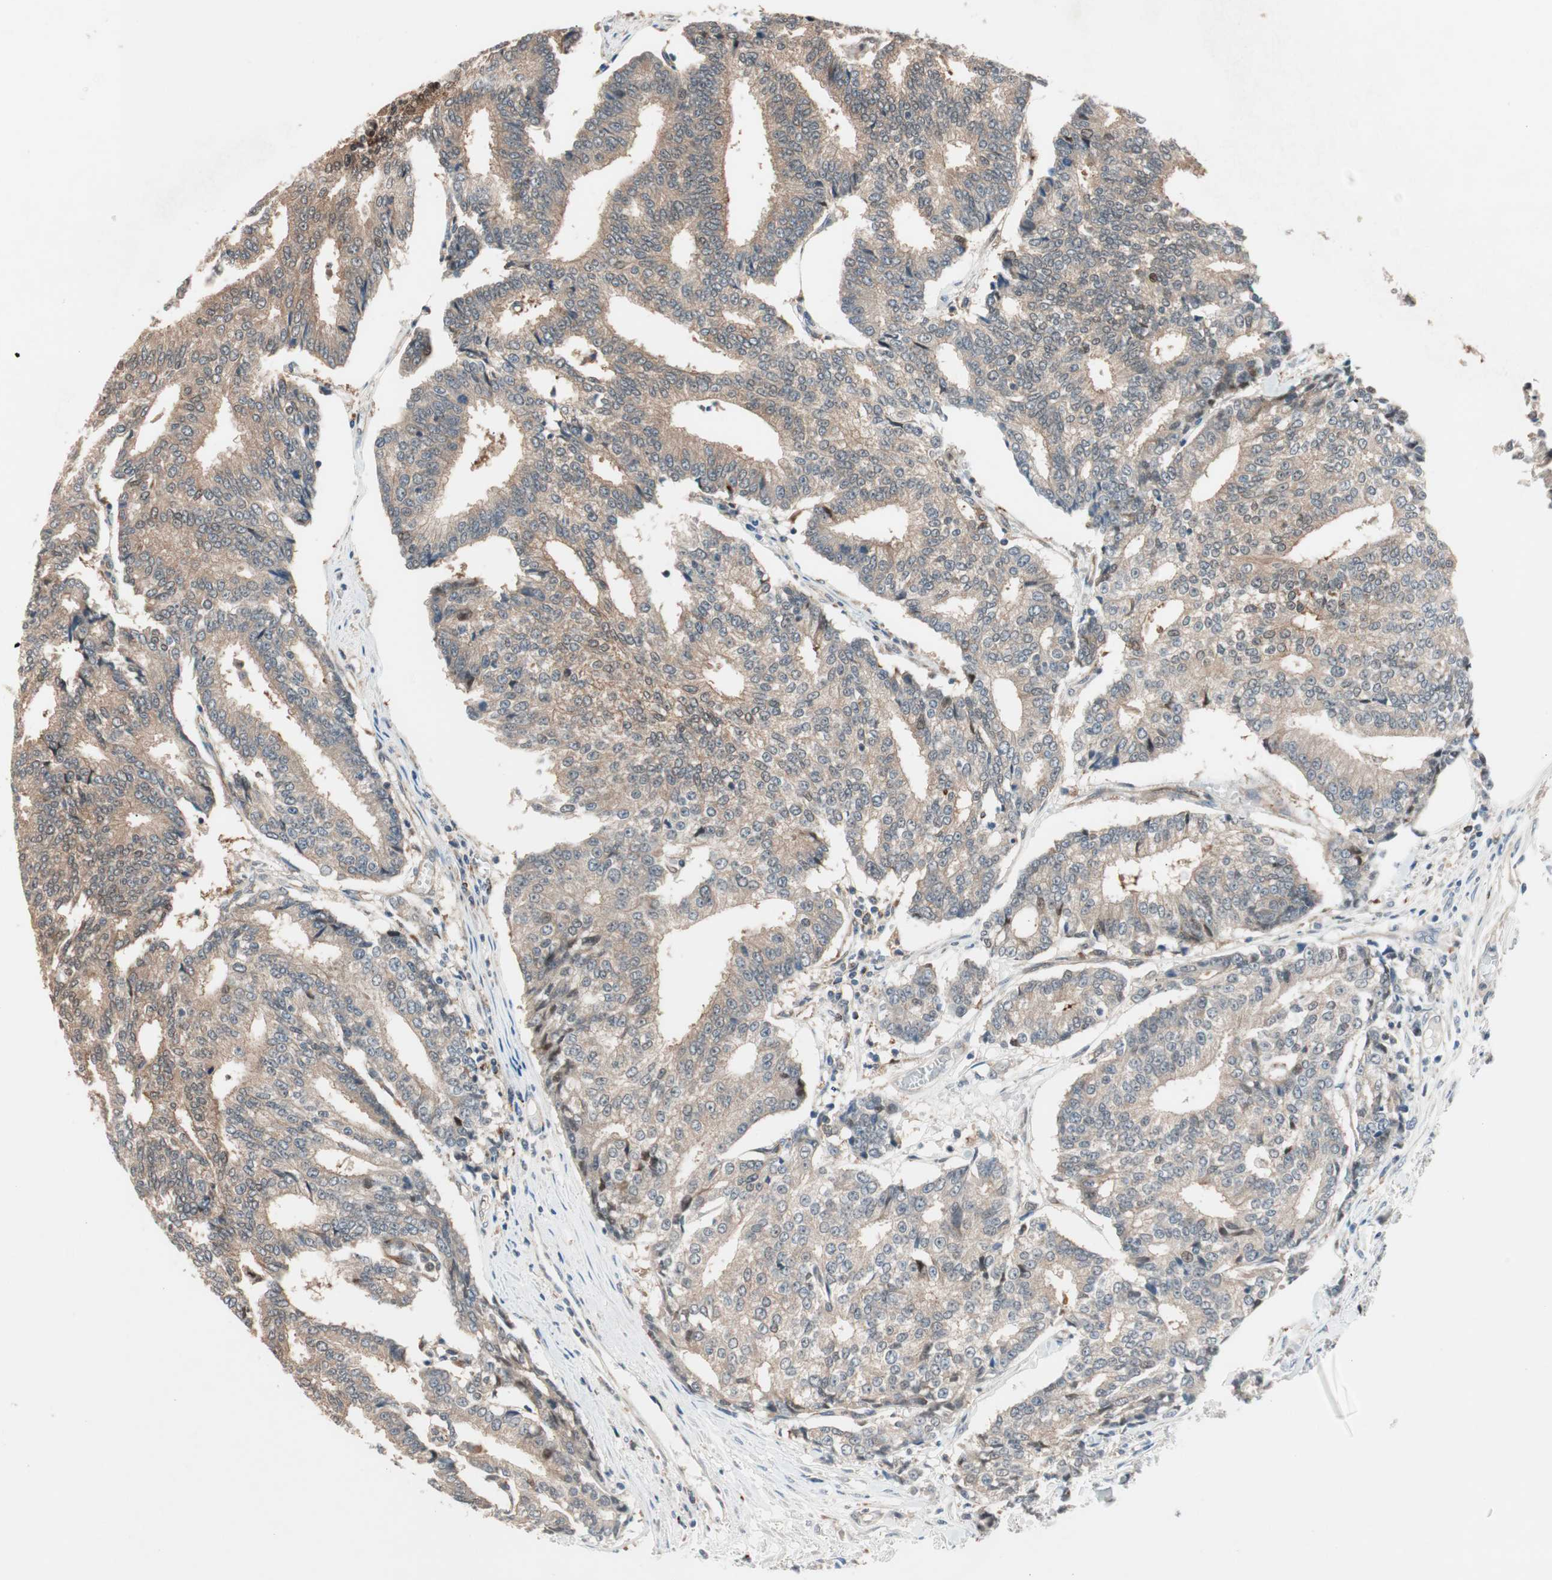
{"staining": {"intensity": "weak", "quantity": "25%-75%", "location": "cytoplasmic/membranous"}, "tissue": "prostate cancer", "cell_type": "Tumor cells", "image_type": "cancer", "snomed": [{"axis": "morphology", "description": "Adenocarcinoma, High grade"}, {"axis": "topography", "description": "Prostate"}], "caption": "Protein analysis of prostate cancer tissue reveals weak cytoplasmic/membranous staining in approximately 25%-75% of tumor cells.", "gene": "PIK3R3", "patient": {"sex": "male", "age": 55}}